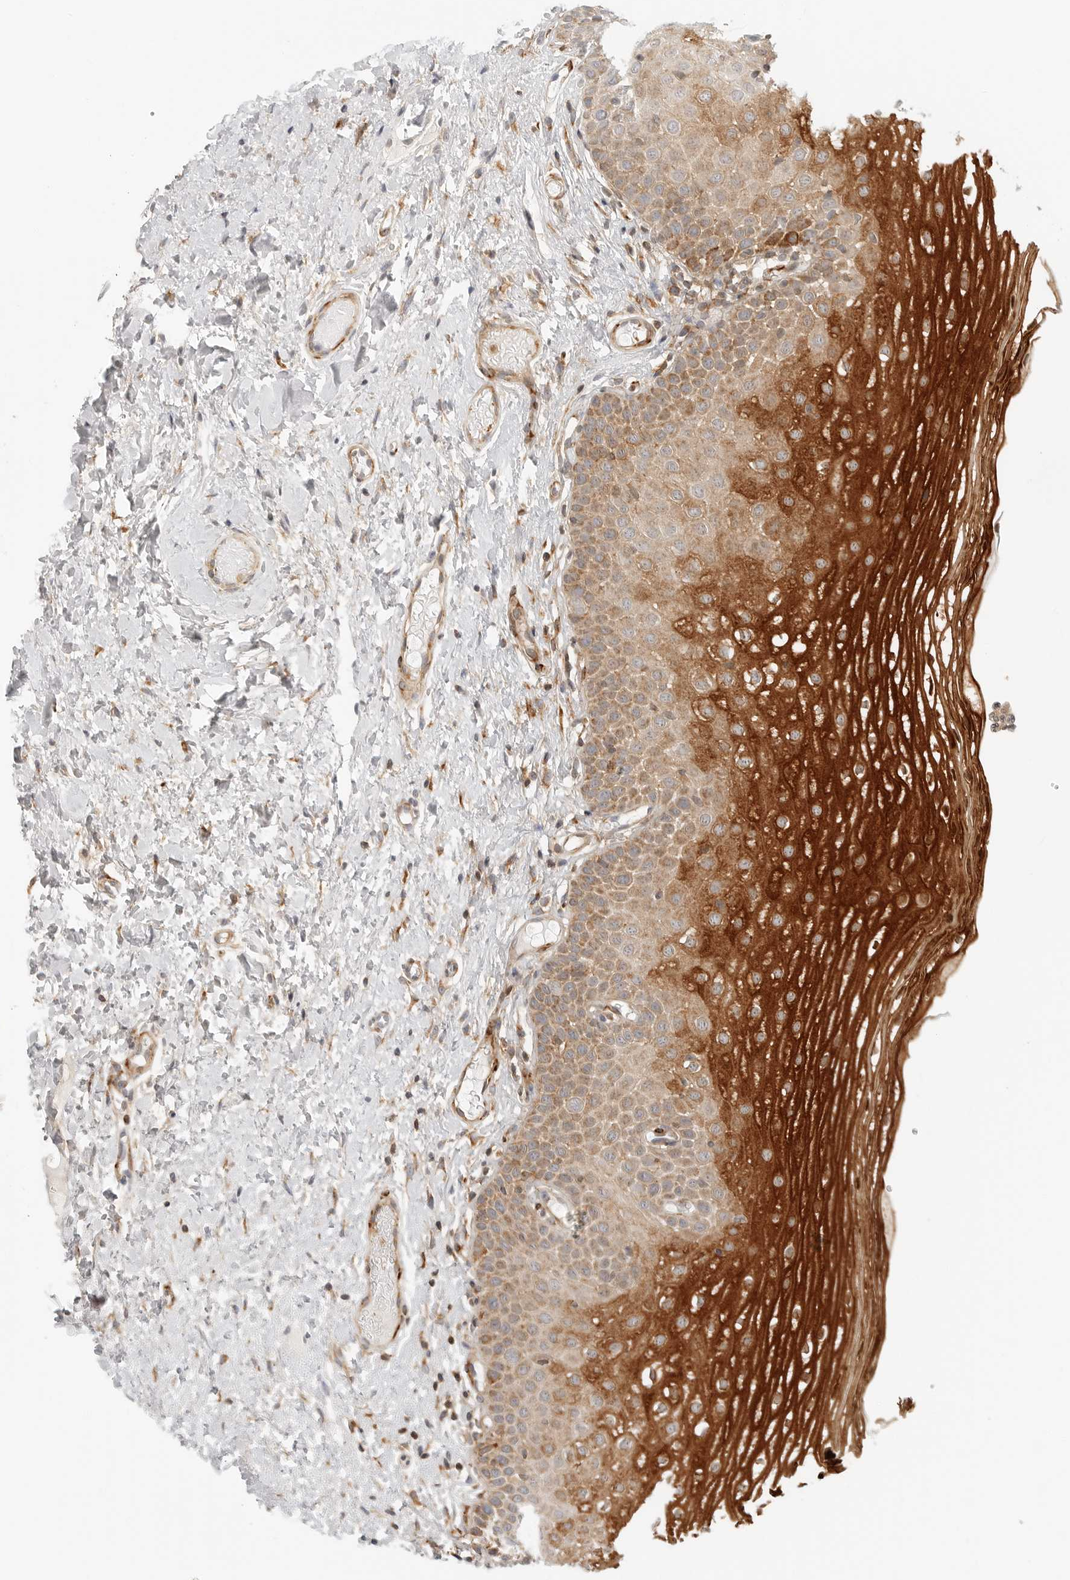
{"staining": {"intensity": "strong", "quantity": "25%-75%", "location": "cytoplasmic/membranous"}, "tissue": "oral mucosa", "cell_type": "Squamous epithelial cells", "image_type": "normal", "snomed": [{"axis": "morphology", "description": "Normal tissue, NOS"}, {"axis": "topography", "description": "Oral tissue"}], "caption": "Strong cytoplasmic/membranous staining for a protein is present in about 25%-75% of squamous epithelial cells of benign oral mucosa using immunohistochemistry (IHC).", "gene": "C1QTNF1", "patient": {"sex": "female", "age": 56}}